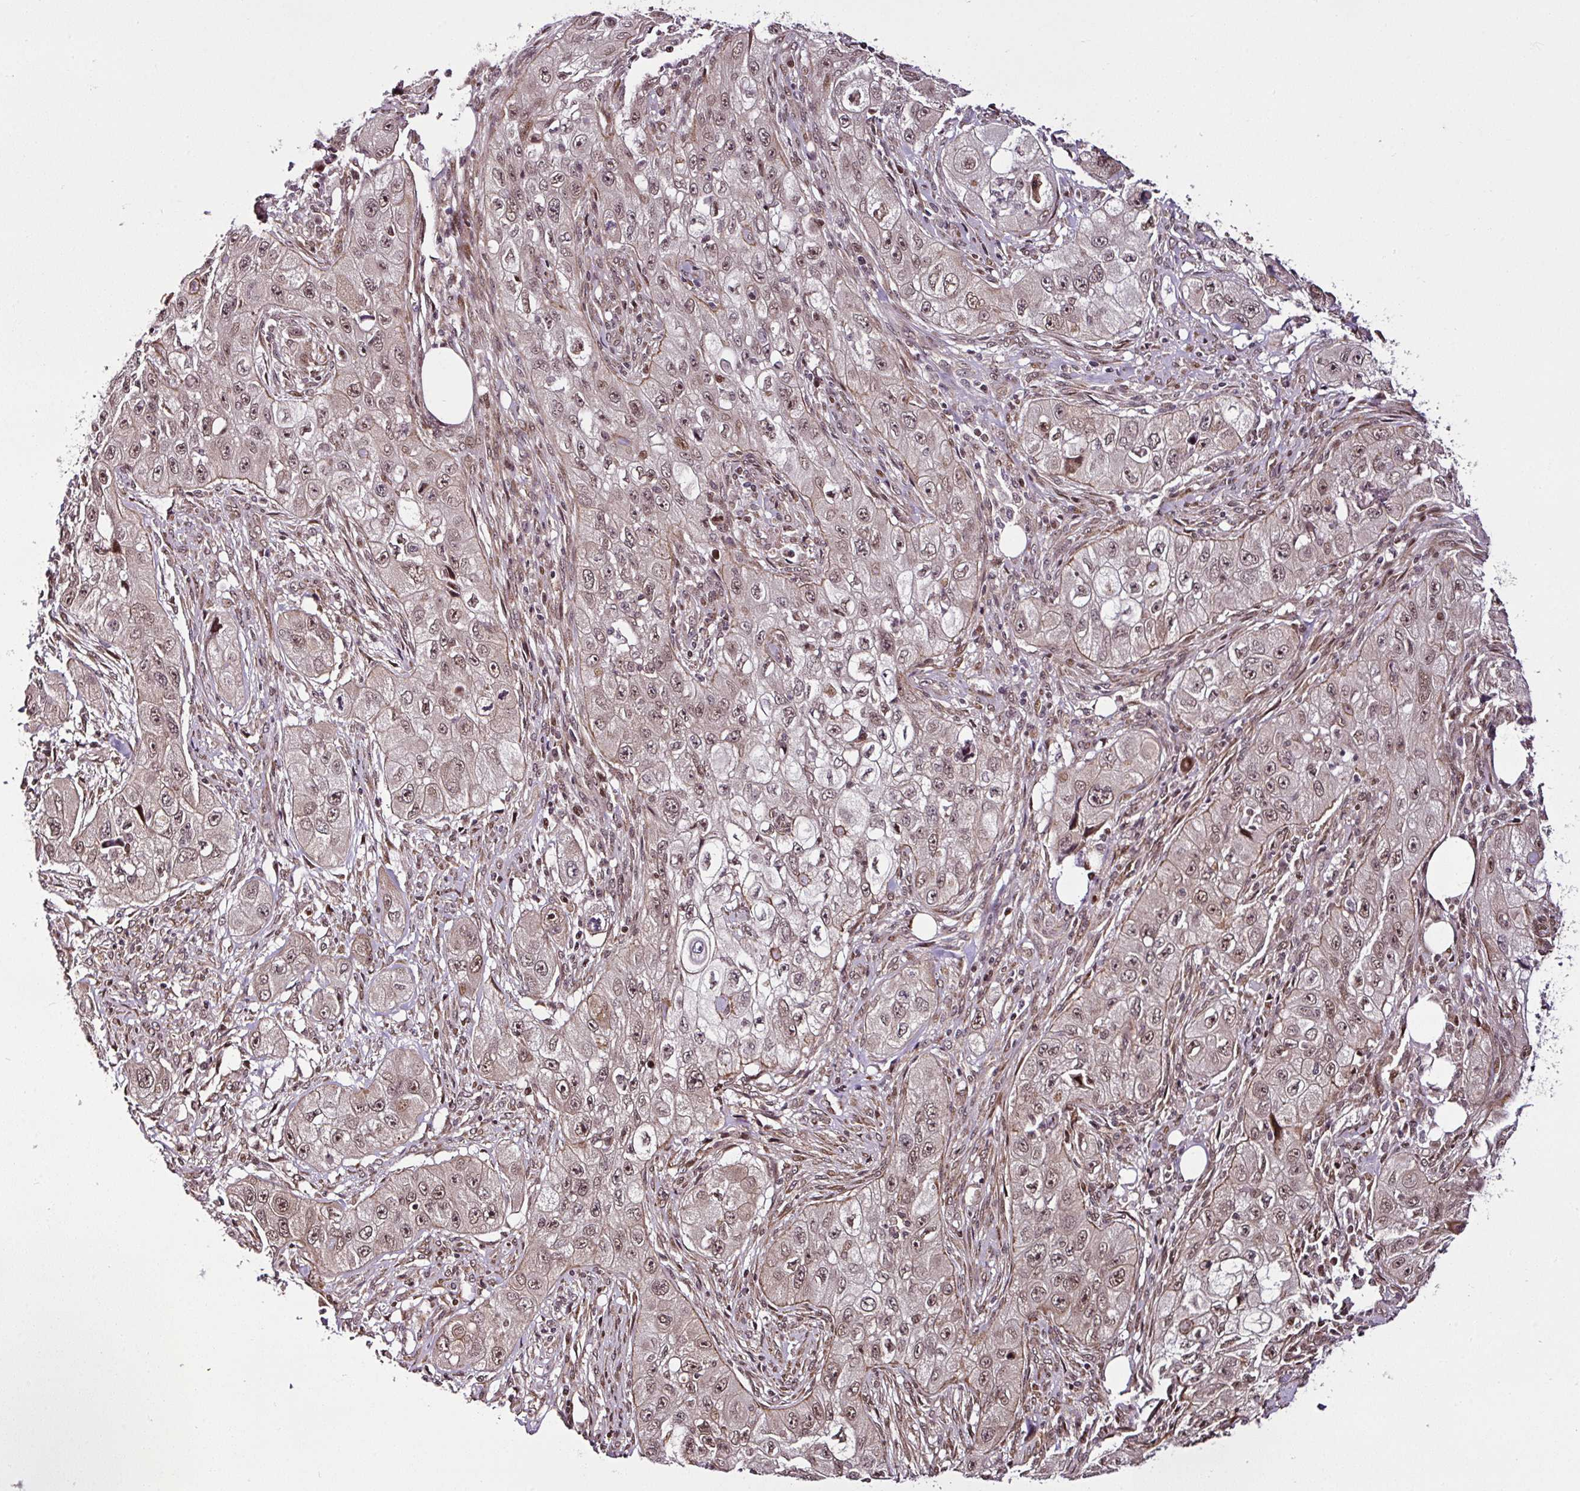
{"staining": {"intensity": "weak", "quantity": ">75%", "location": "nuclear"}, "tissue": "skin cancer", "cell_type": "Tumor cells", "image_type": "cancer", "snomed": [{"axis": "morphology", "description": "Squamous cell carcinoma, NOS"}, {"axis": "topography", "description": "Skin"}, {"axis": "topography", "description": "Subcutis"}], "caption": "Tumor cells demonstrate low levels of weak nuclear staining in about >75% of cells in human skin cancer.", "gene": "COPRS", "patient": {"sex": "male", "age": 73}}